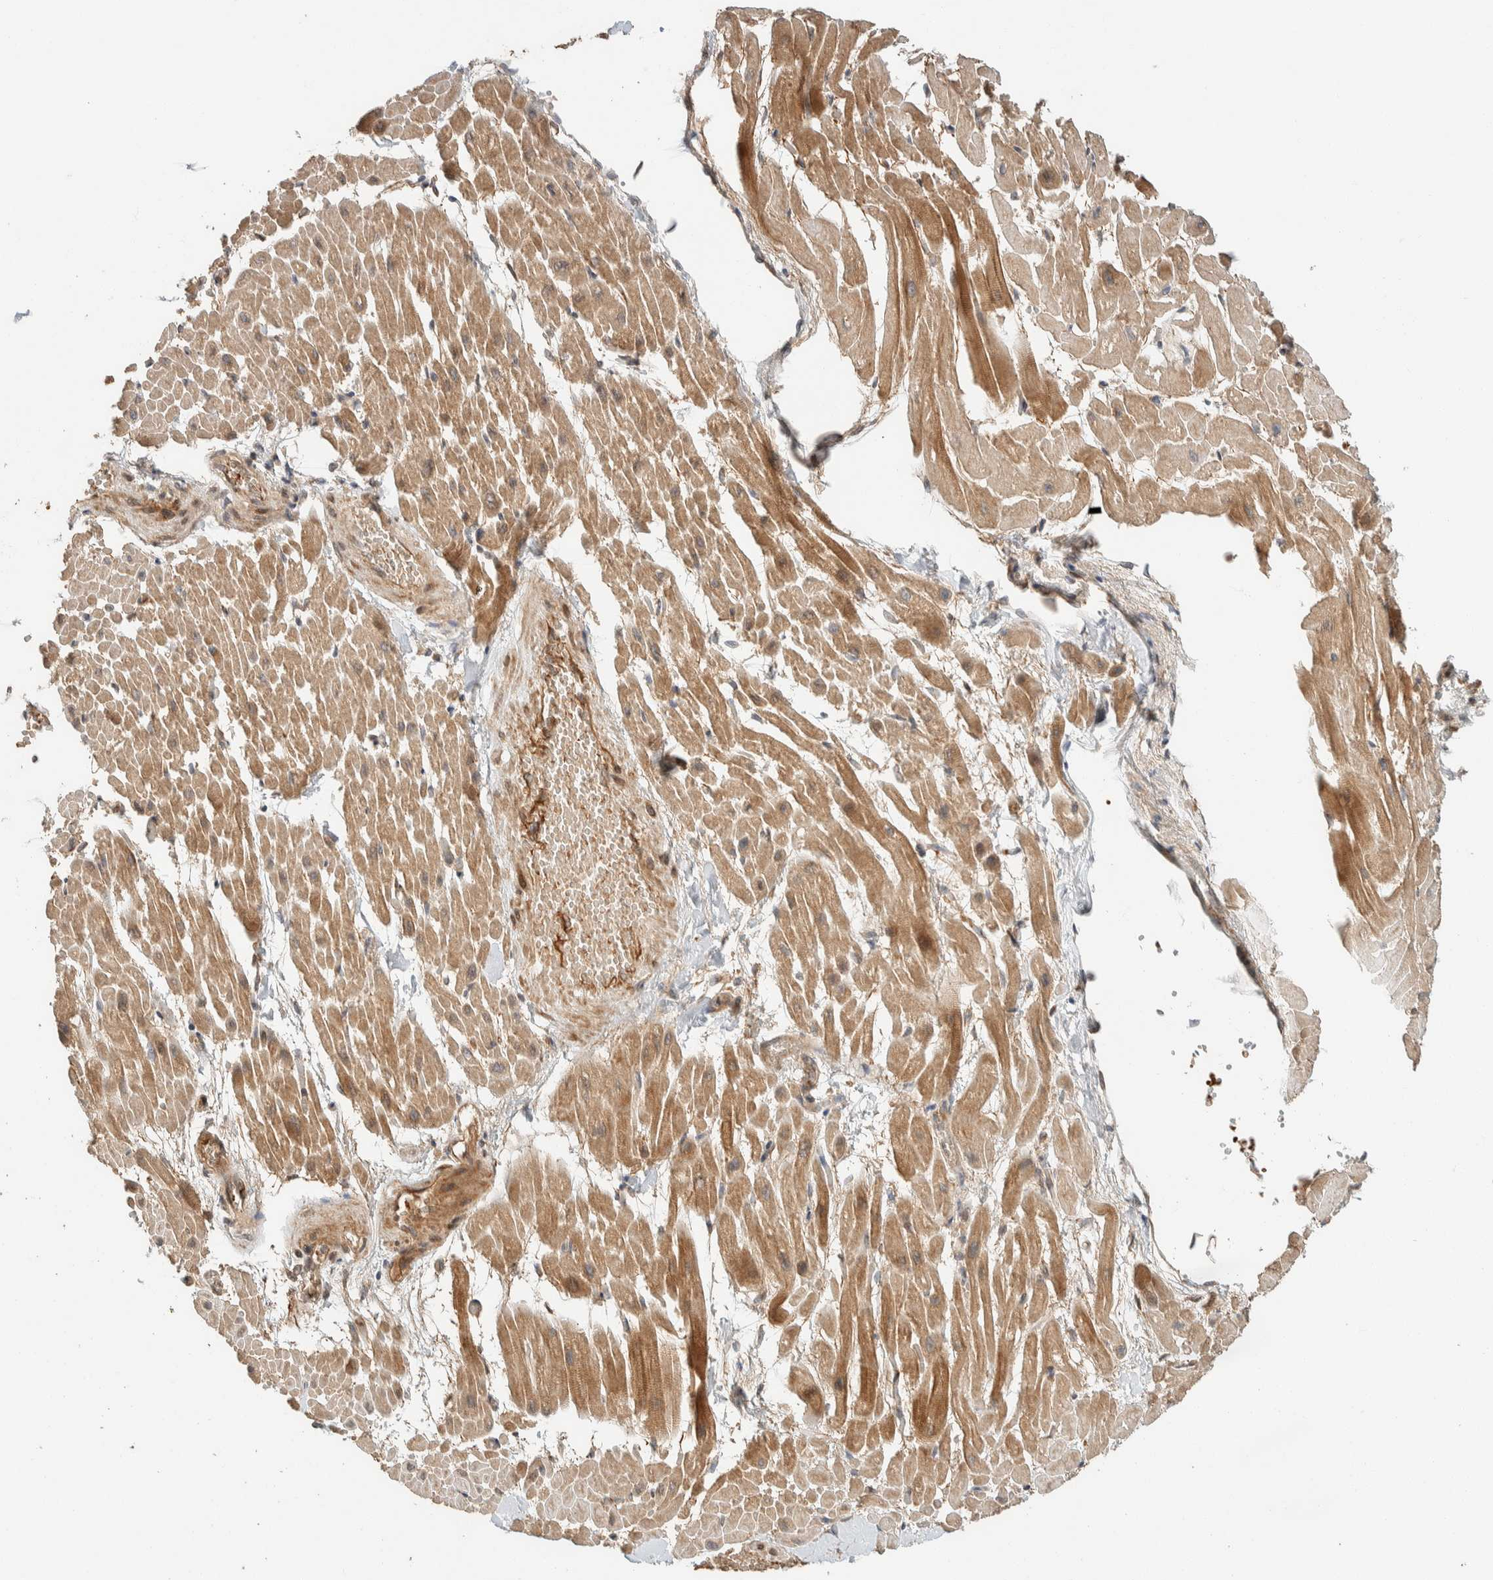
{"staining": {"intensity": "moderate", "quantity": ">75%", "location": "cytoplasmic/membranous"}, "tissue": "heart muscle", "cell_type": "Cardiomyocytes", "image_type": "normal", "snomed": [{"axis": "morphology", "description": "Normal tissue, NOS"}, {"axis": "topography", "description": "Heart"}], "caption": "IHC (DAB) staining of unremarkable heart muscle exhibits moderate cytoplasmic/membranous protein staining in about >75% of cardiomyocytes.", "gene": "ZBTB2", "patient": {"sex": "male", "age": 45}}